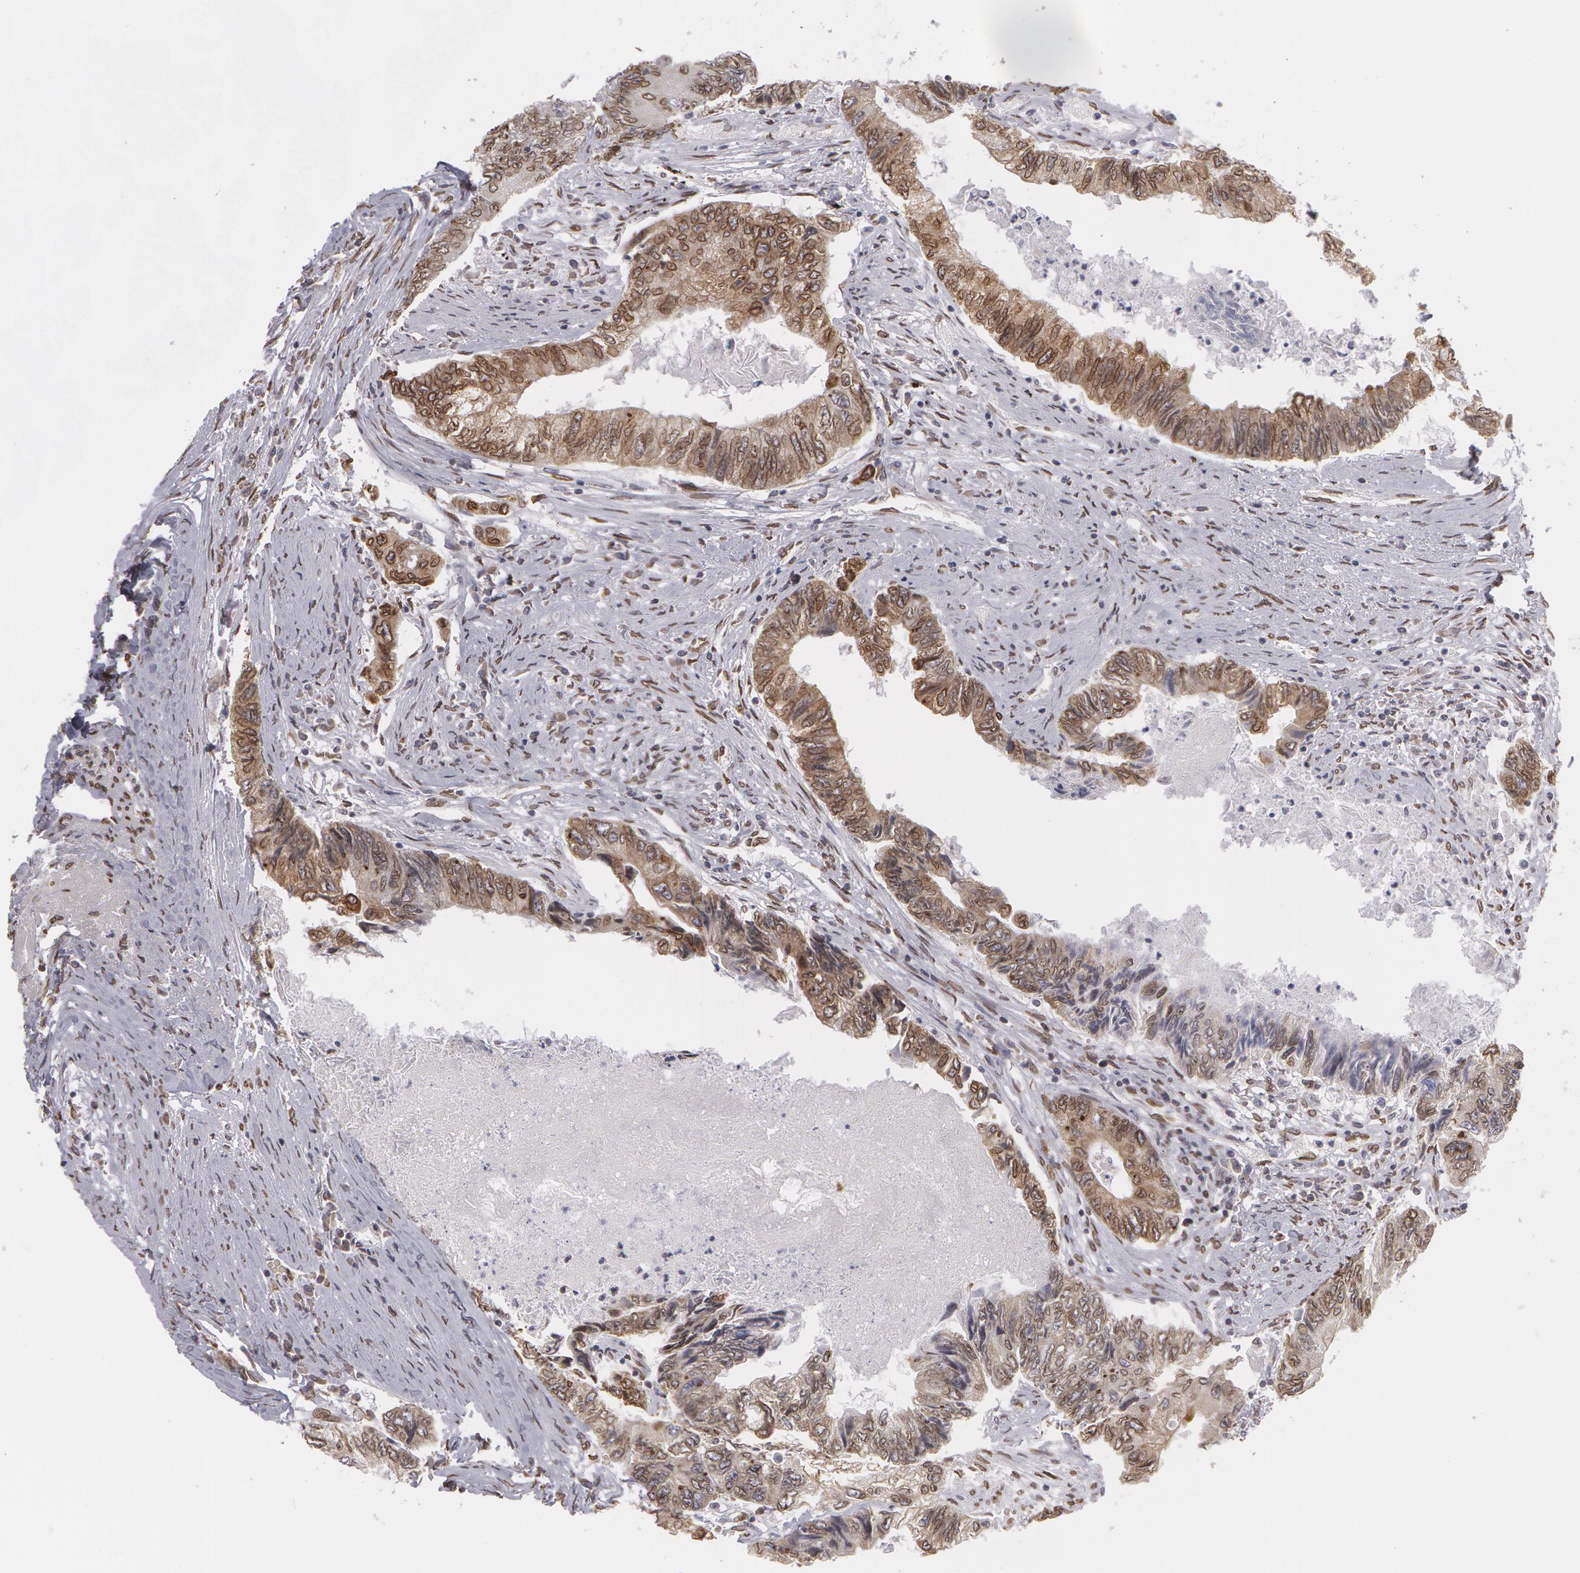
{"staining": {"intensity": "moderate", "quantity": ">75%", "location": "cytoplasmic/membranous,nuclear"}, "tissue": "colorectal cancer", "cell_type": "Tumor cells", "image_type": "cancer", "snomed": [{"axis": "morphology", "description": "Adenocarcinoma, NOS"}, {"axis": "topography", "description": "Rectum"}], "caption": "The immunohistochemical stain shows moderate cytoplasmic/membranous and nuclear positivity in tumor cells of colorectal cancer tissue.", "gene": "EMD", "patient": {"sex": "female", "age": 82}}